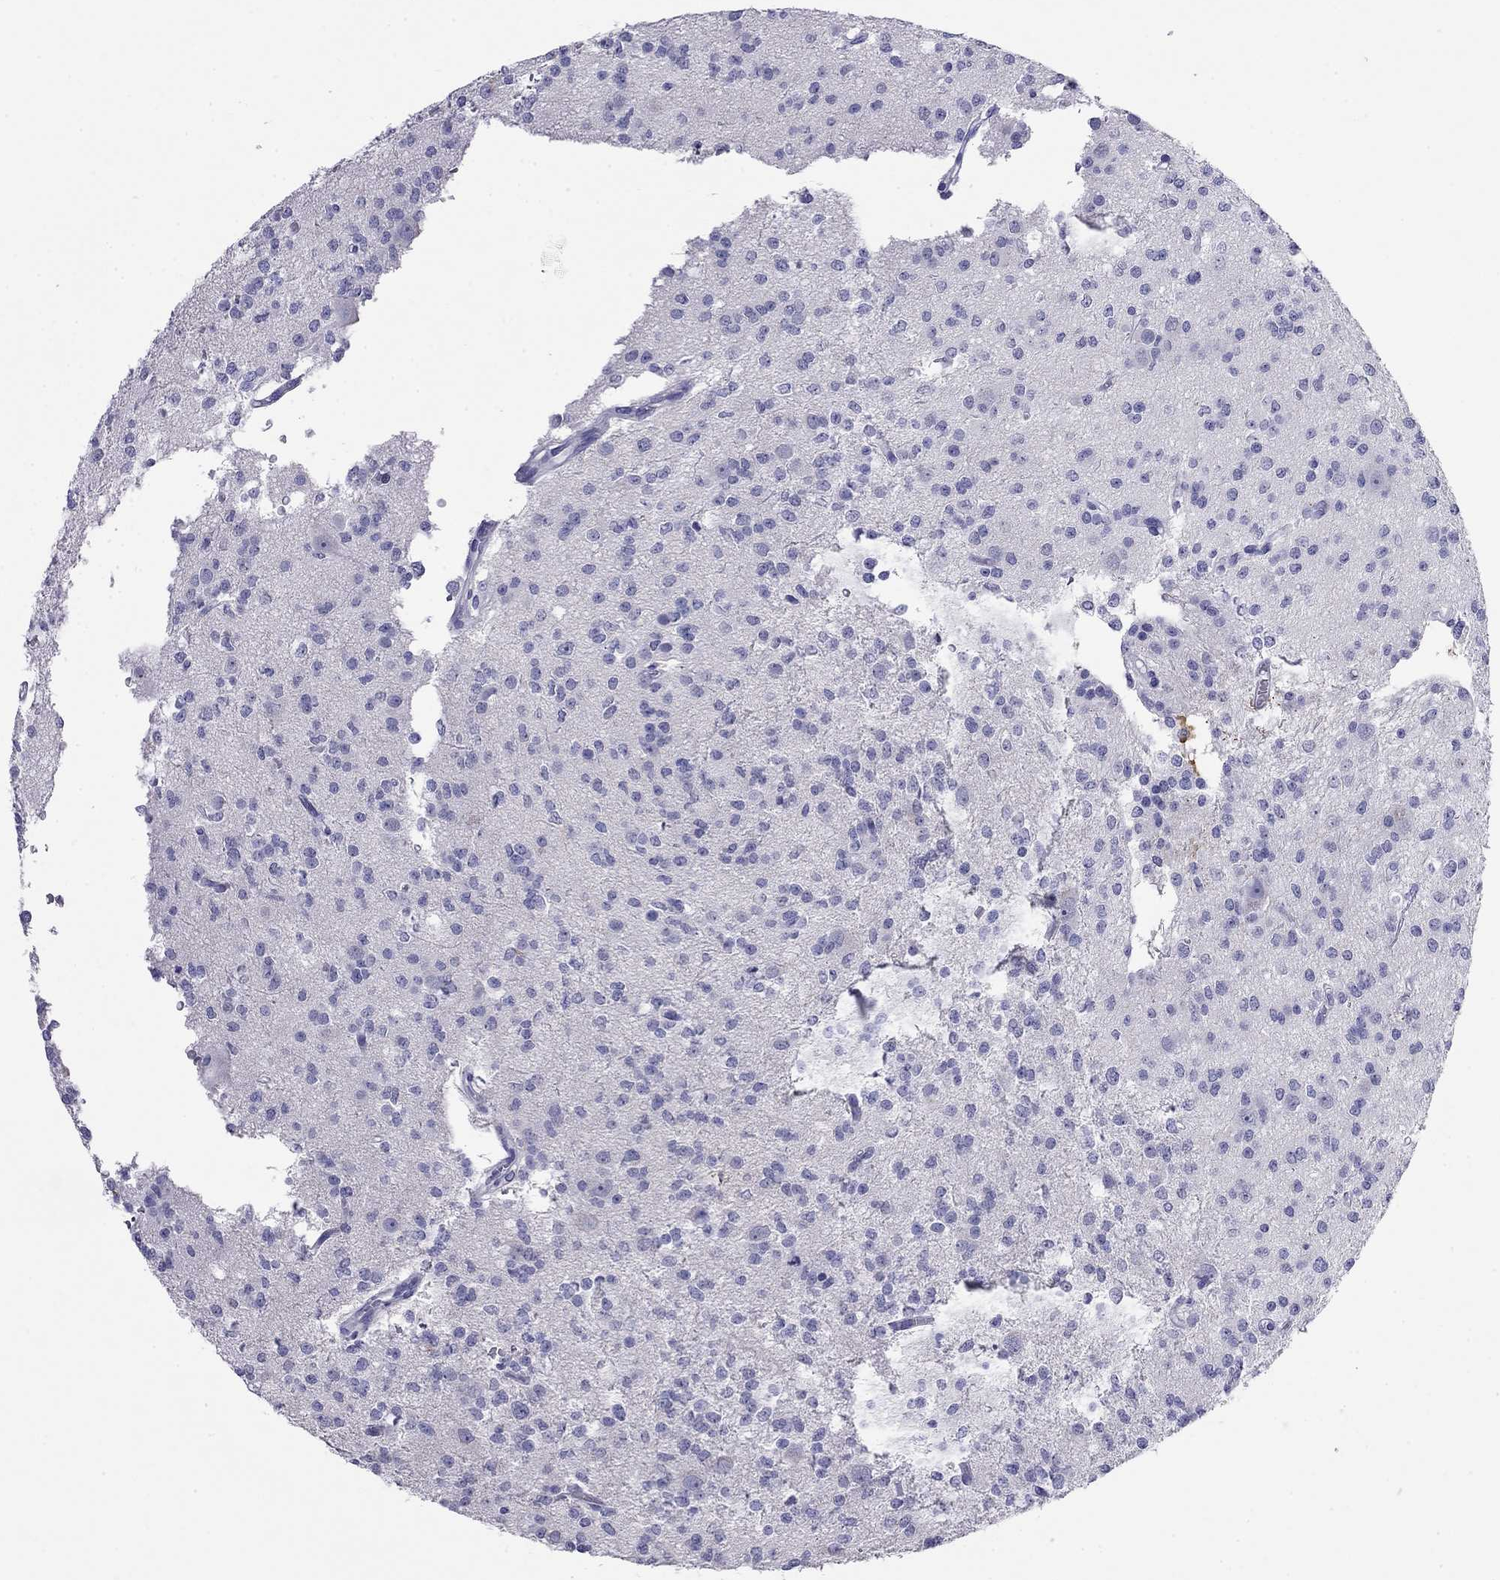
{"staining": {"intensity": "negative", "quantity": "none", "location": "none"}, "tissue": "glioma", "cell_type": "Tumor cells", "image_type": "cancer", "snomed": [{"axis": "morphology", "description": "Glioma, malignant, Low grade"}, {"axis": "topography", "description": "Brain"}], "caption": "Immunohistochemistry (IHC) photomicrograph of neoplastic tissue: malignant low-grade glioma stained with DAB (3,3'-diaminobenzidine) reveals no significant protein staining in tumor cells. (DAB (3,3'-diaminobenzidine) IHC visualized using brightfield microscopy, high magnification).", "gene": "ODF4", "patient": {"sex": "male", "age": 27}}